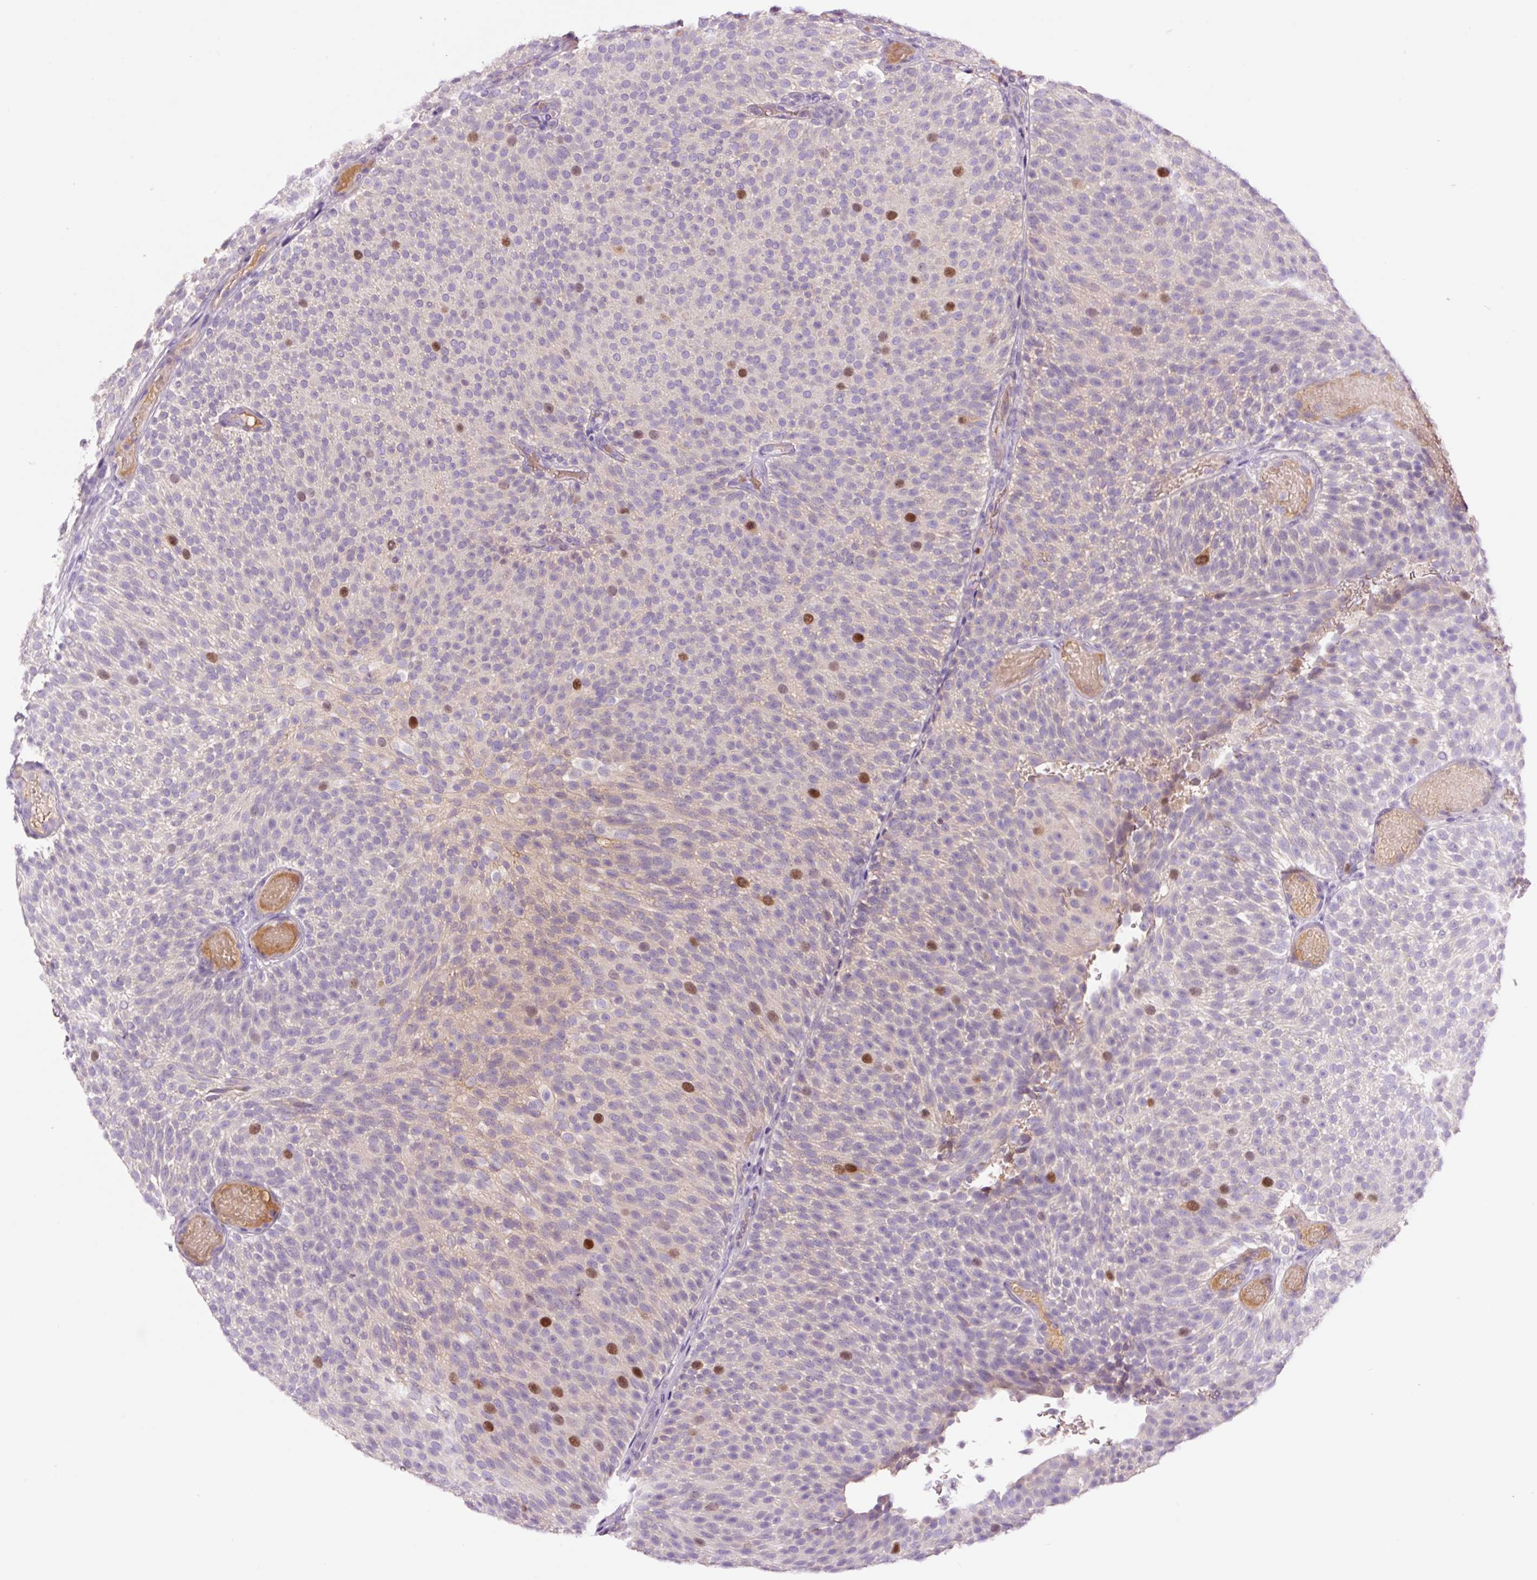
{"staining": {"intensity": "strong", "quantity": "<25%", "location": "nuclear"}, "tissue": "urothelial cancer", "cell_type": "Tumor cells", "image_type": "cancer", "snomed": [{"axis": "morphology", "description": "Urothelial carcinoma, Low grade"}, {"axis": "topography", "description": "Urinary bladder"}], "caption": "Immunohistochemical staining of low-grade urothelial carcinoma exhibits medium levels of strong nuclear positivity in about <25% of tumor cells.", "gene": "DPPA4", "patient": {"sex": "male", "age": 78}}